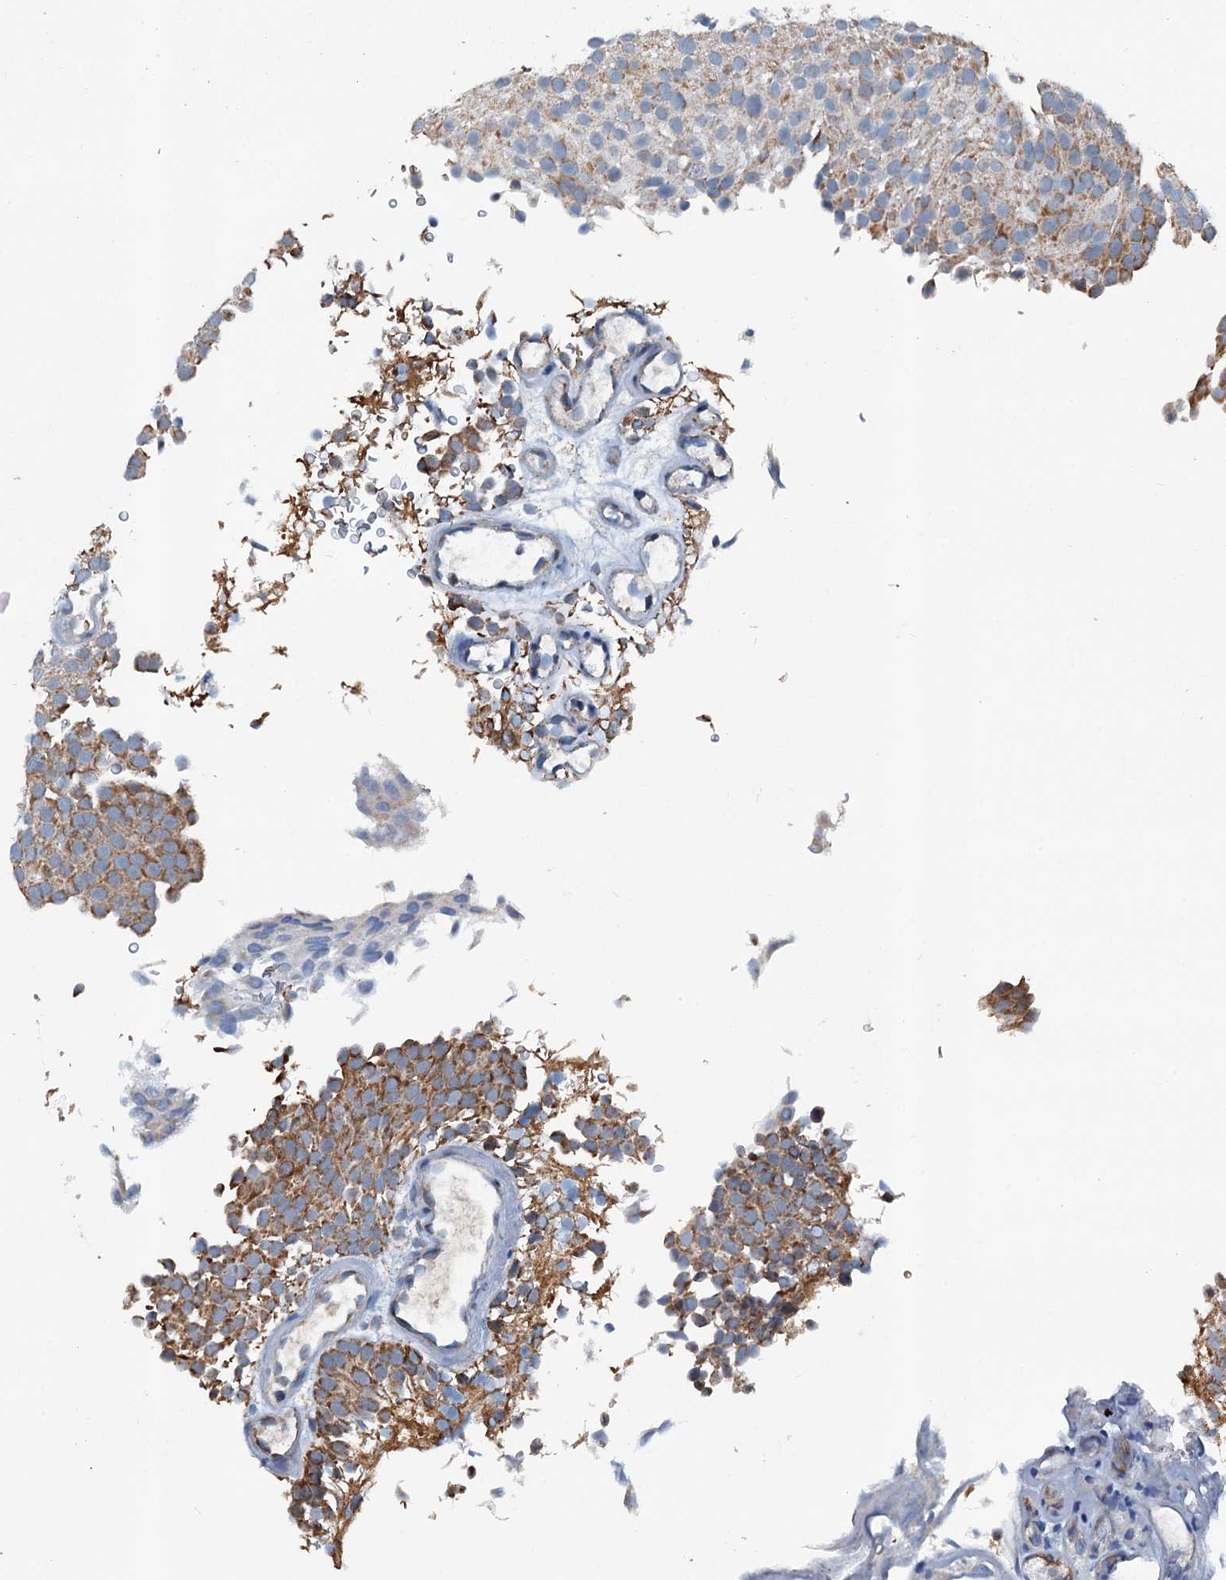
{"staining": {"intensity": "moderate", "quantity": "25%-75%", "location": "cytoplasmic/membranous"}, "tissue": "urothelial cancer", "cell_type": "Tumor cells", "image_type": "cancer", "snomed": [{"axis": "morphology", "description": "Urothelial carcinoma, Low grade"}, {"axis": "topography", "description": "Urinary bladder"}], "caption": "Low-grade urothelial carcinoma tissue exhibits moderate cytoplasmic/membranous expression in approximately 25%-75% of tumor cells", "gene": "TRPT1", "patient": {"sex": "male", "age": 78}}